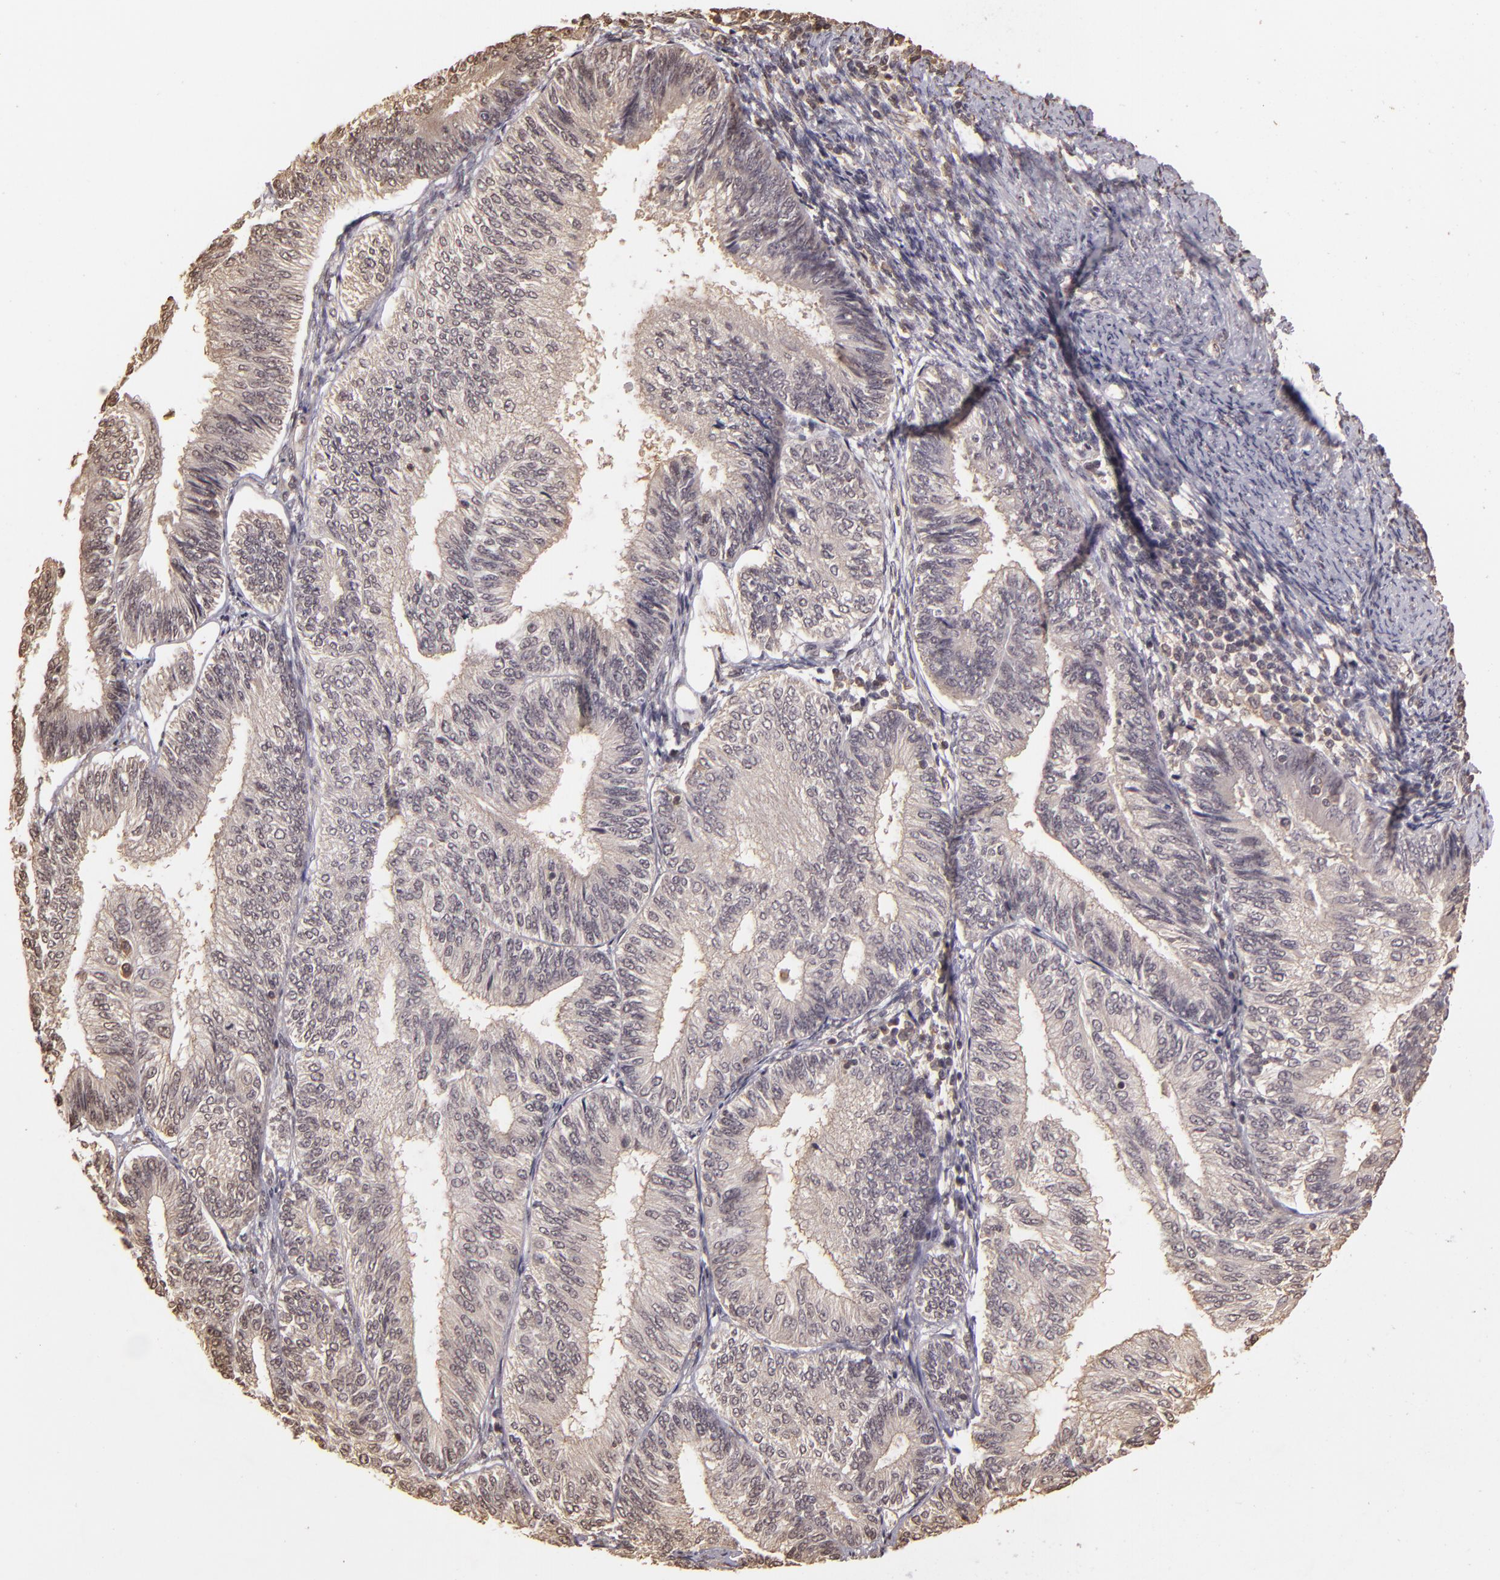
{"staining": {"intensity": "negative", "quantity": "none", "location": "none"}, "tissue": "endometrial cancer", "cell_type": "Tumor cells", "image_type": "cancer", "snomed": [{"axis": "morphology", "description": "Adenocarcinoma, NOS"}, {"axis": "topography", "description": "Endometrium"}], "caption": "Human endometrial cancer (adenocarcinoma) stained for a protein using immunohistochemistry (IHC) exhibits no positivity in tumor cells.", "gene": "ARPC2", "patient": {"sex": "female", "age": 55}}